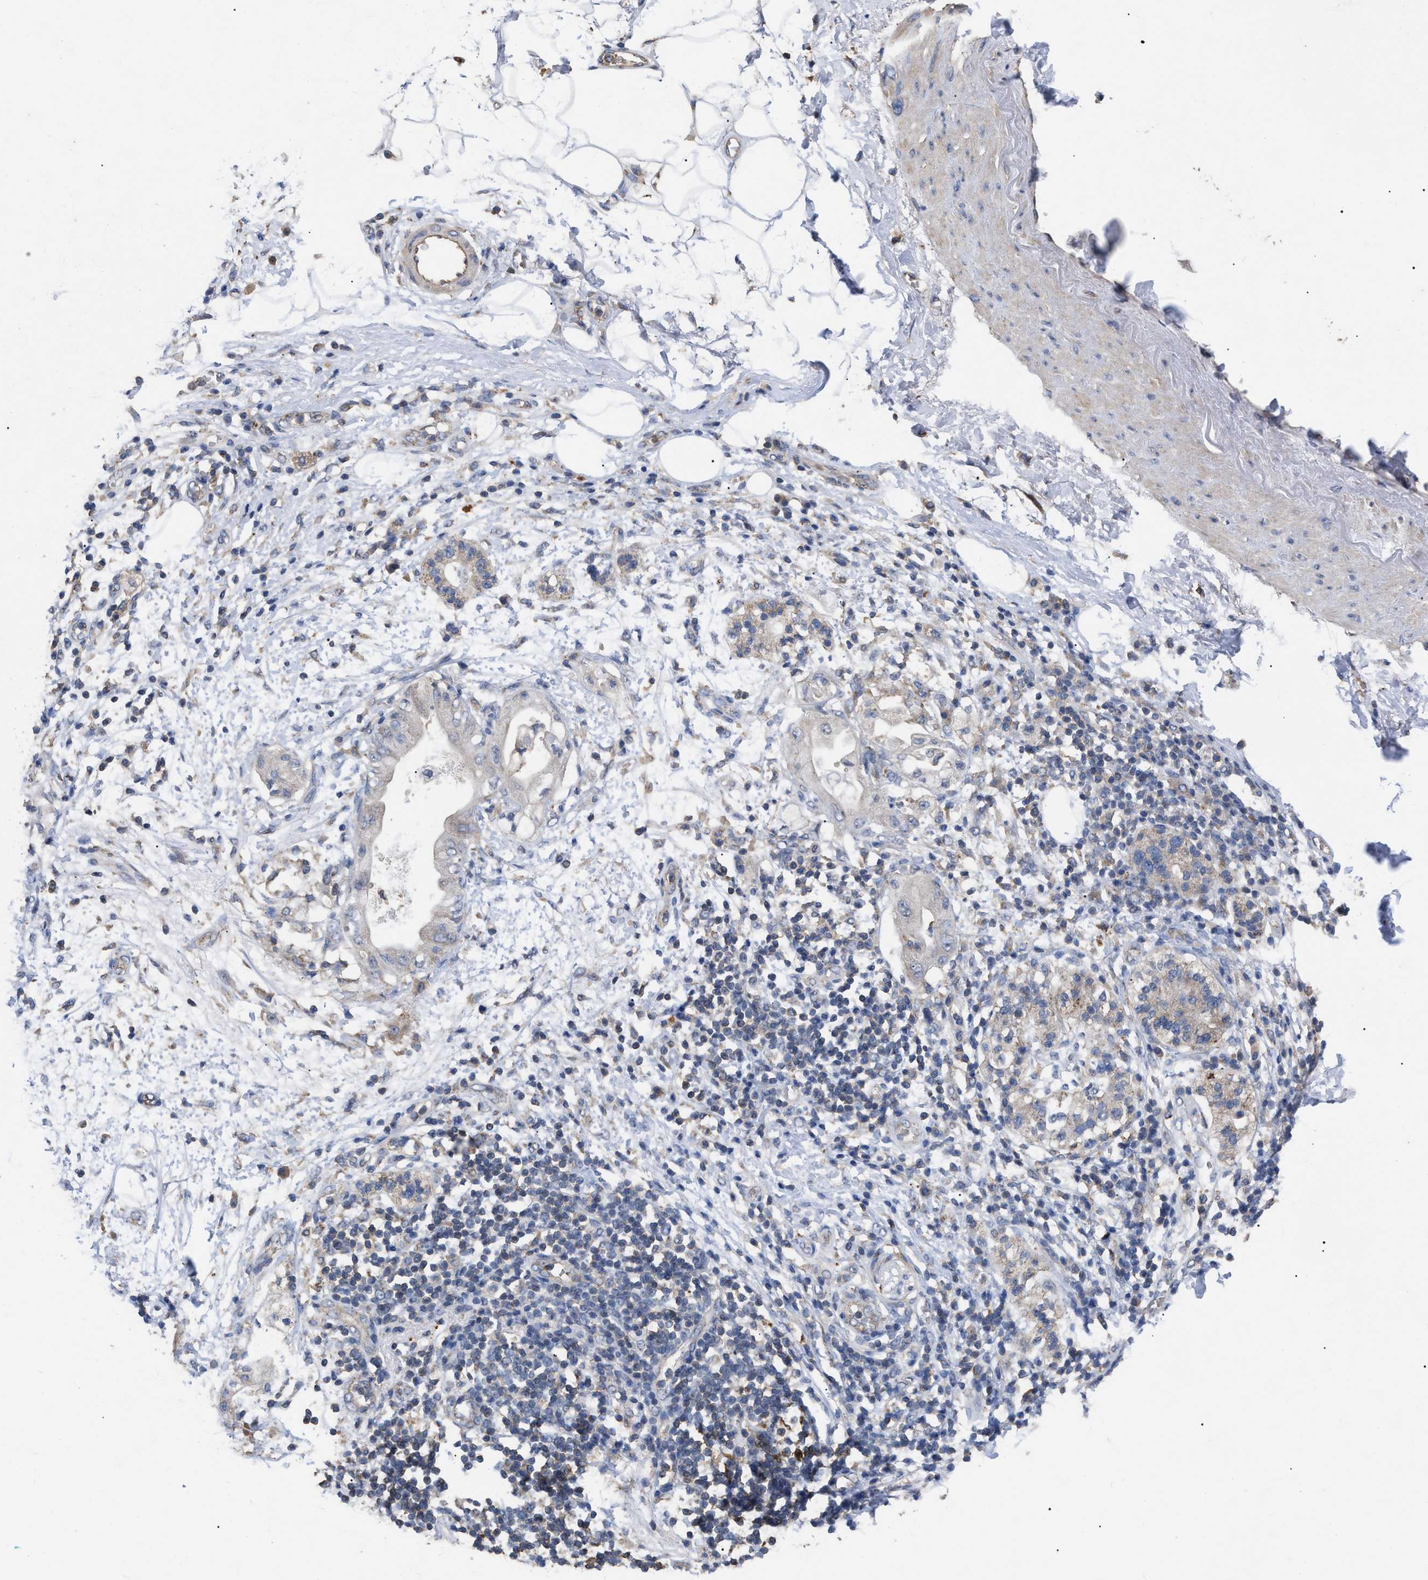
{"staining": {"intensity": "moderate", "quantity": ">75%", "location": "cytoplasmic/membranous"}, "tissue": "adipose tissue", "cell_type": "Adipocytes", "image_type": "normal", "snomed": [{"axis": "morphology", "description": "Normal tissue, NOS"}, {"axis": "morphology", "description": "Adenocarcinoma, NOS"}, {"axis": "topography", "description": "Duodenum"}, {"axis": "topography", "description": "Peripheral nerve tissue"}], "caption": "A brown stain labels moderate cytoplasmic/membranous expression of a protein in adipocytes of benign human adipose tissue. Nuclei are stained in blue.", "gene": "FAM171A2", "patient": {"sex": "female", "age": 60}}